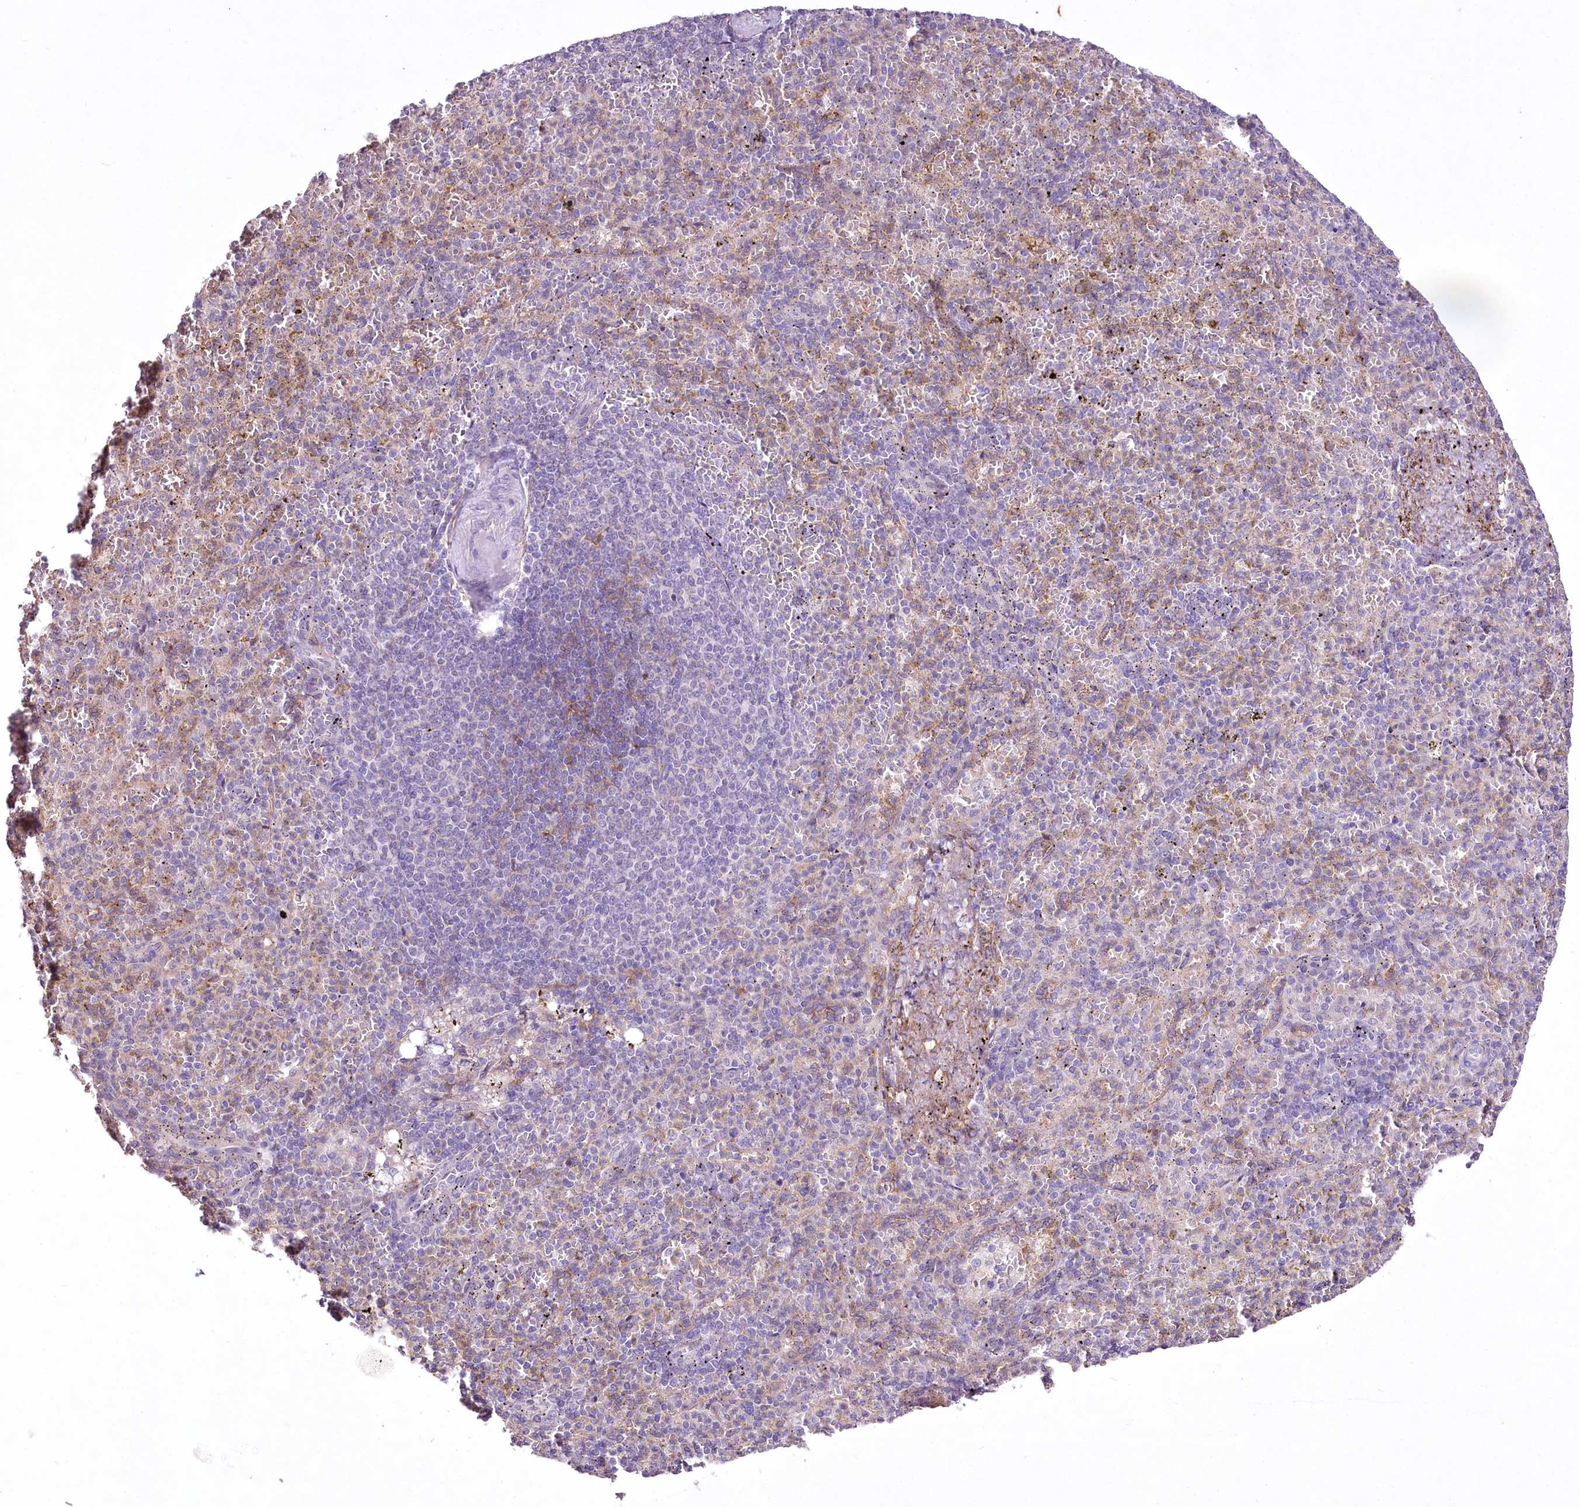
{"staining": {"intensity": "negative", "quantity": "none", "location": "none"}, "tissue": "spleen", "cell_type": "Cells in red pulp", "image_type": "normal", "snomed": [{"axis": "morphology", "description": "Normal tissue, NOS"}, {"axis": "topography", "description": "Spleen"}], "caption": "Immunohistochemistry micrograph of unremarkable human spleen stained for a protein (brown), which exhibits no positivity in cells in red pulp.", "gene": "ENPP1", "patient": {"sex": "female", "age": 74}}